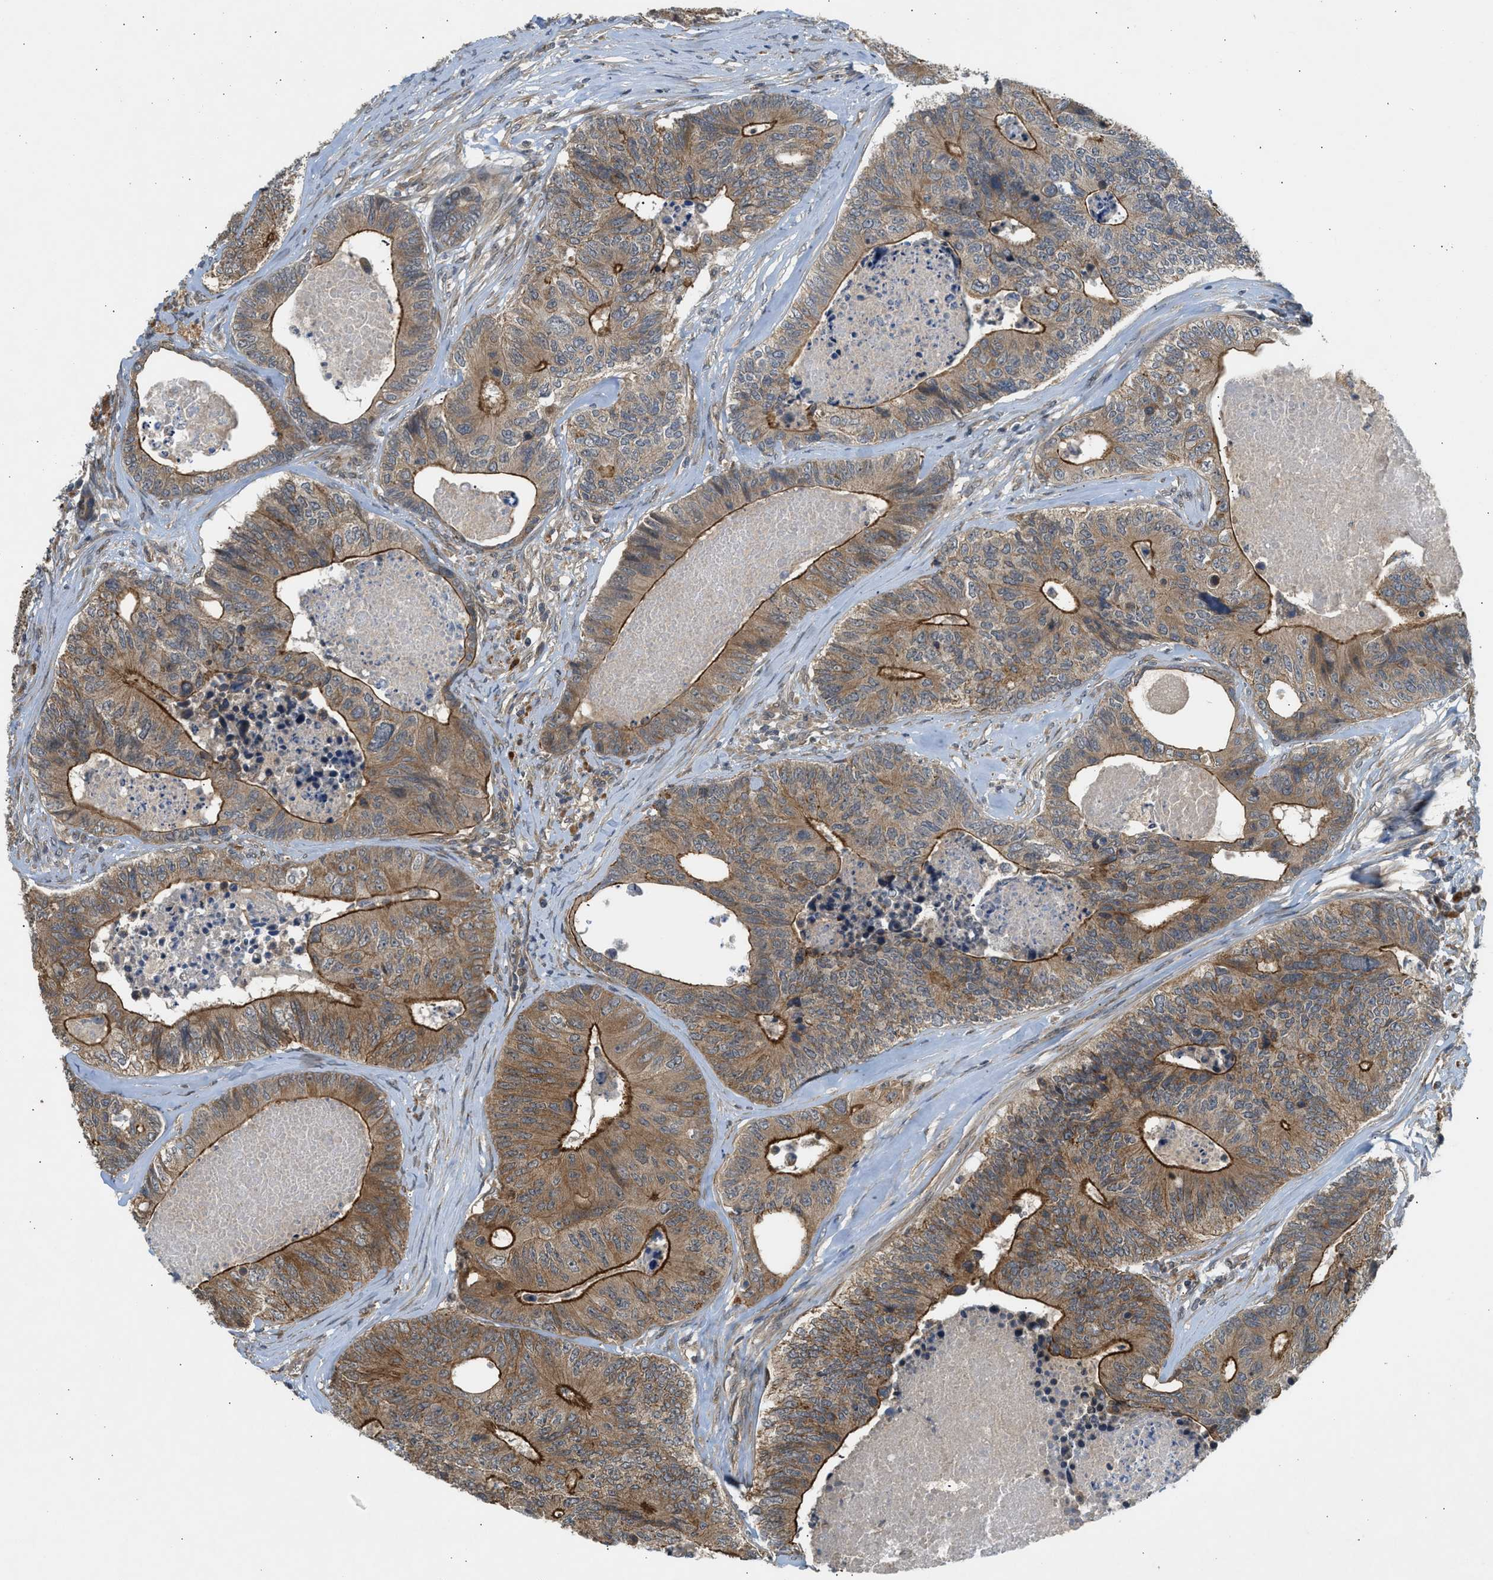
{"staining": {"intensity": "strong", "quantity": ">75%", "location": "cytoplasmic/membranous"}, "tissue": "colorectal cancer", "cell_type": "Tumor cells", "image_type": "cancer", "snomed": [{"axis": "morphology", "description": "Adenocarcinoma, NOS"}, {"axis": "topography", "description": "Colon"}], "caption": "Immunohistochemistry image of neoplastic tissue: colorectal cancer stained using immunohistochemistry (IHC) reveals high levels of strong protein expression localized specifically in the cytoplasmic/membranous of tumor cells, appearing as a cytoplasmic/membranous brown color.", "gene": "ADCY8", "patient": {"sex": "female", "age": 67}}